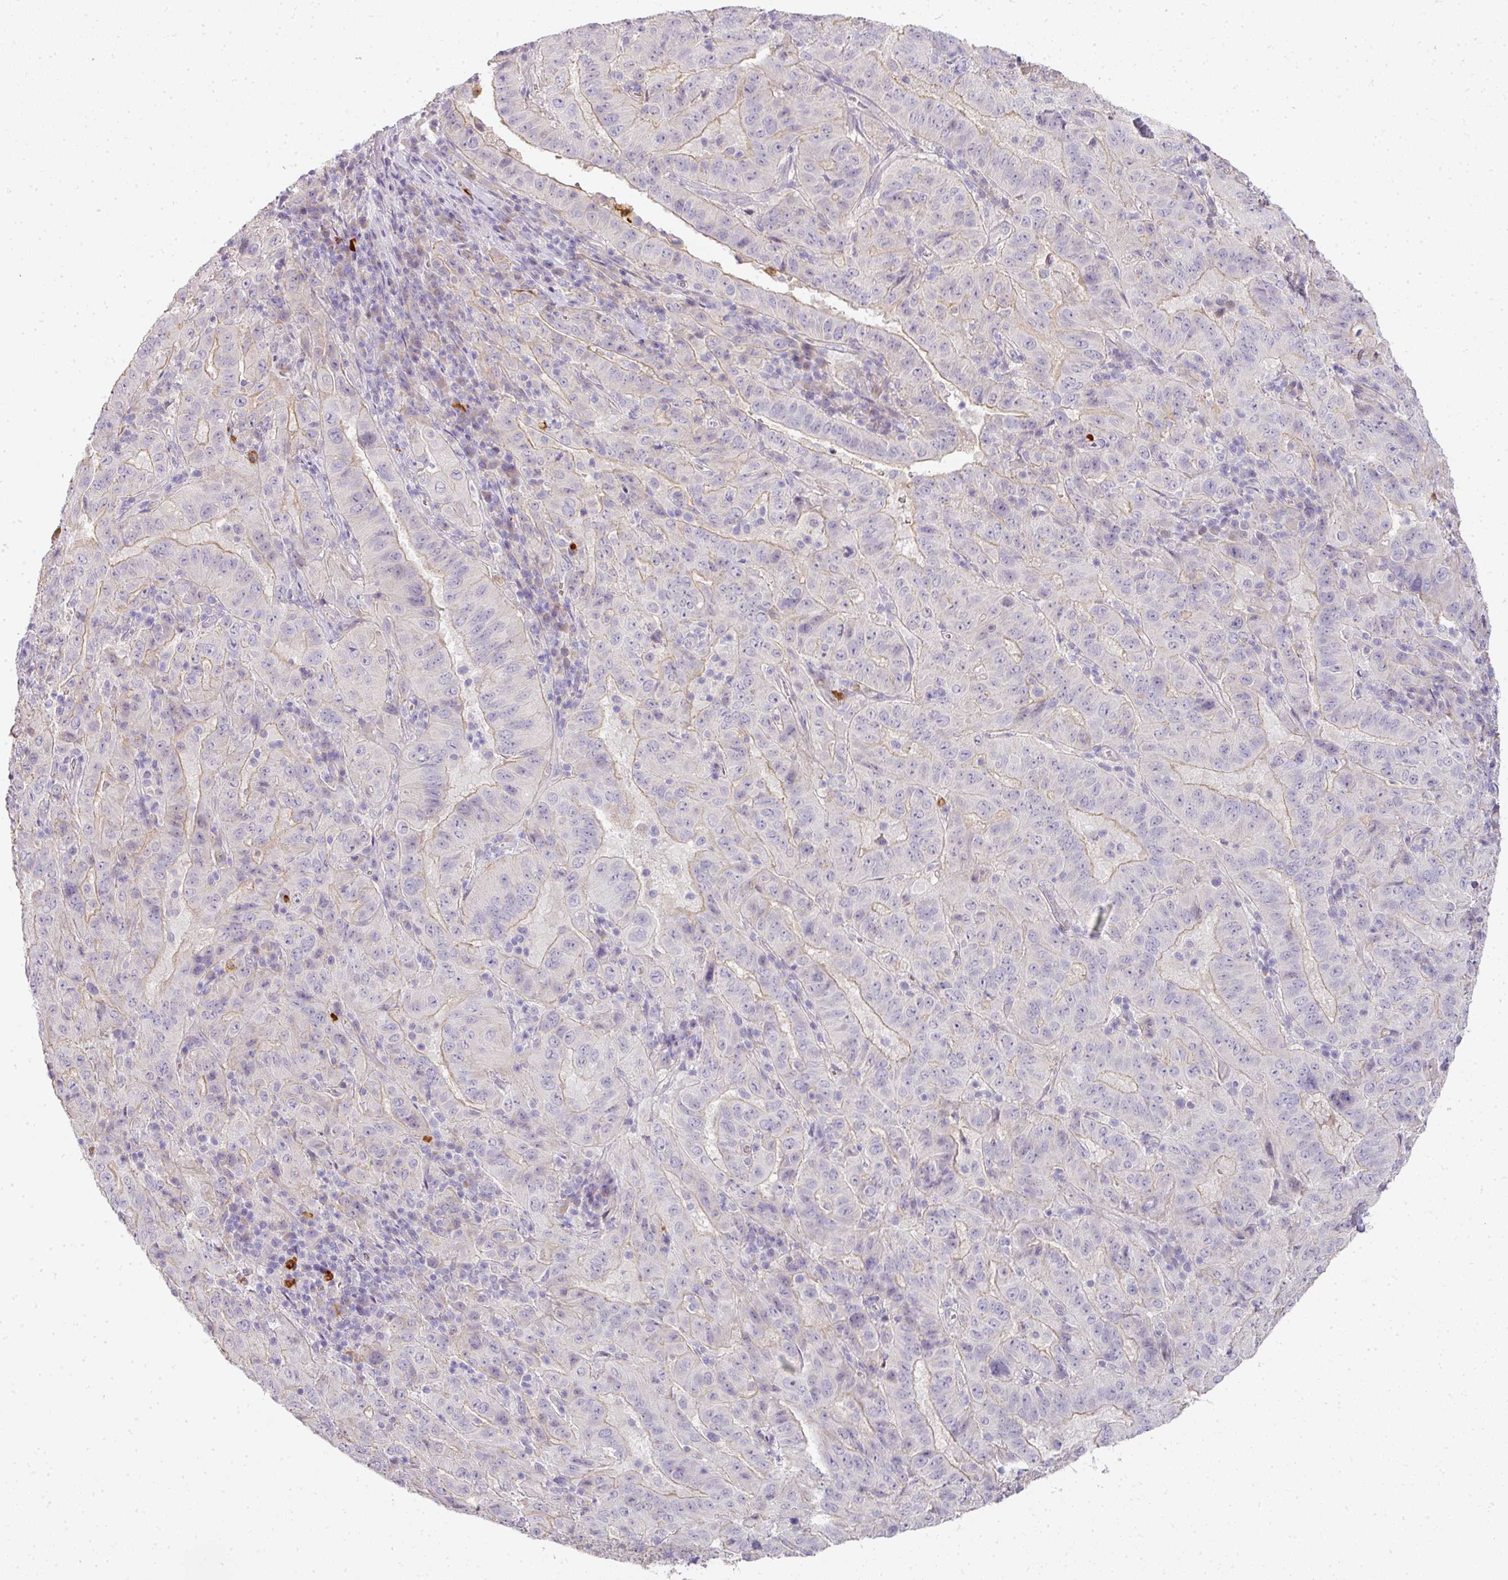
{"staining": {"intensity": "weak", "quantity": "<25%", "location": "cytoplasmic/membranous"}, "tissue": "pancreatic cancer", "cell_type": "Tumor cells", "image_type": "cancer", "snomed": [{"axis": "morphology", "description": "Adenocarcinoma, NOS"}, {"axis": "topography", "description": "Pancreas"}], "caption": "The immunohistochemistry (IHC) histopathology image has no significant staining in tumor cells of pancreatic adenocarcinoma tissue.", "gene": "HHEX", "patient": {"sex": "male", "age": 63}}